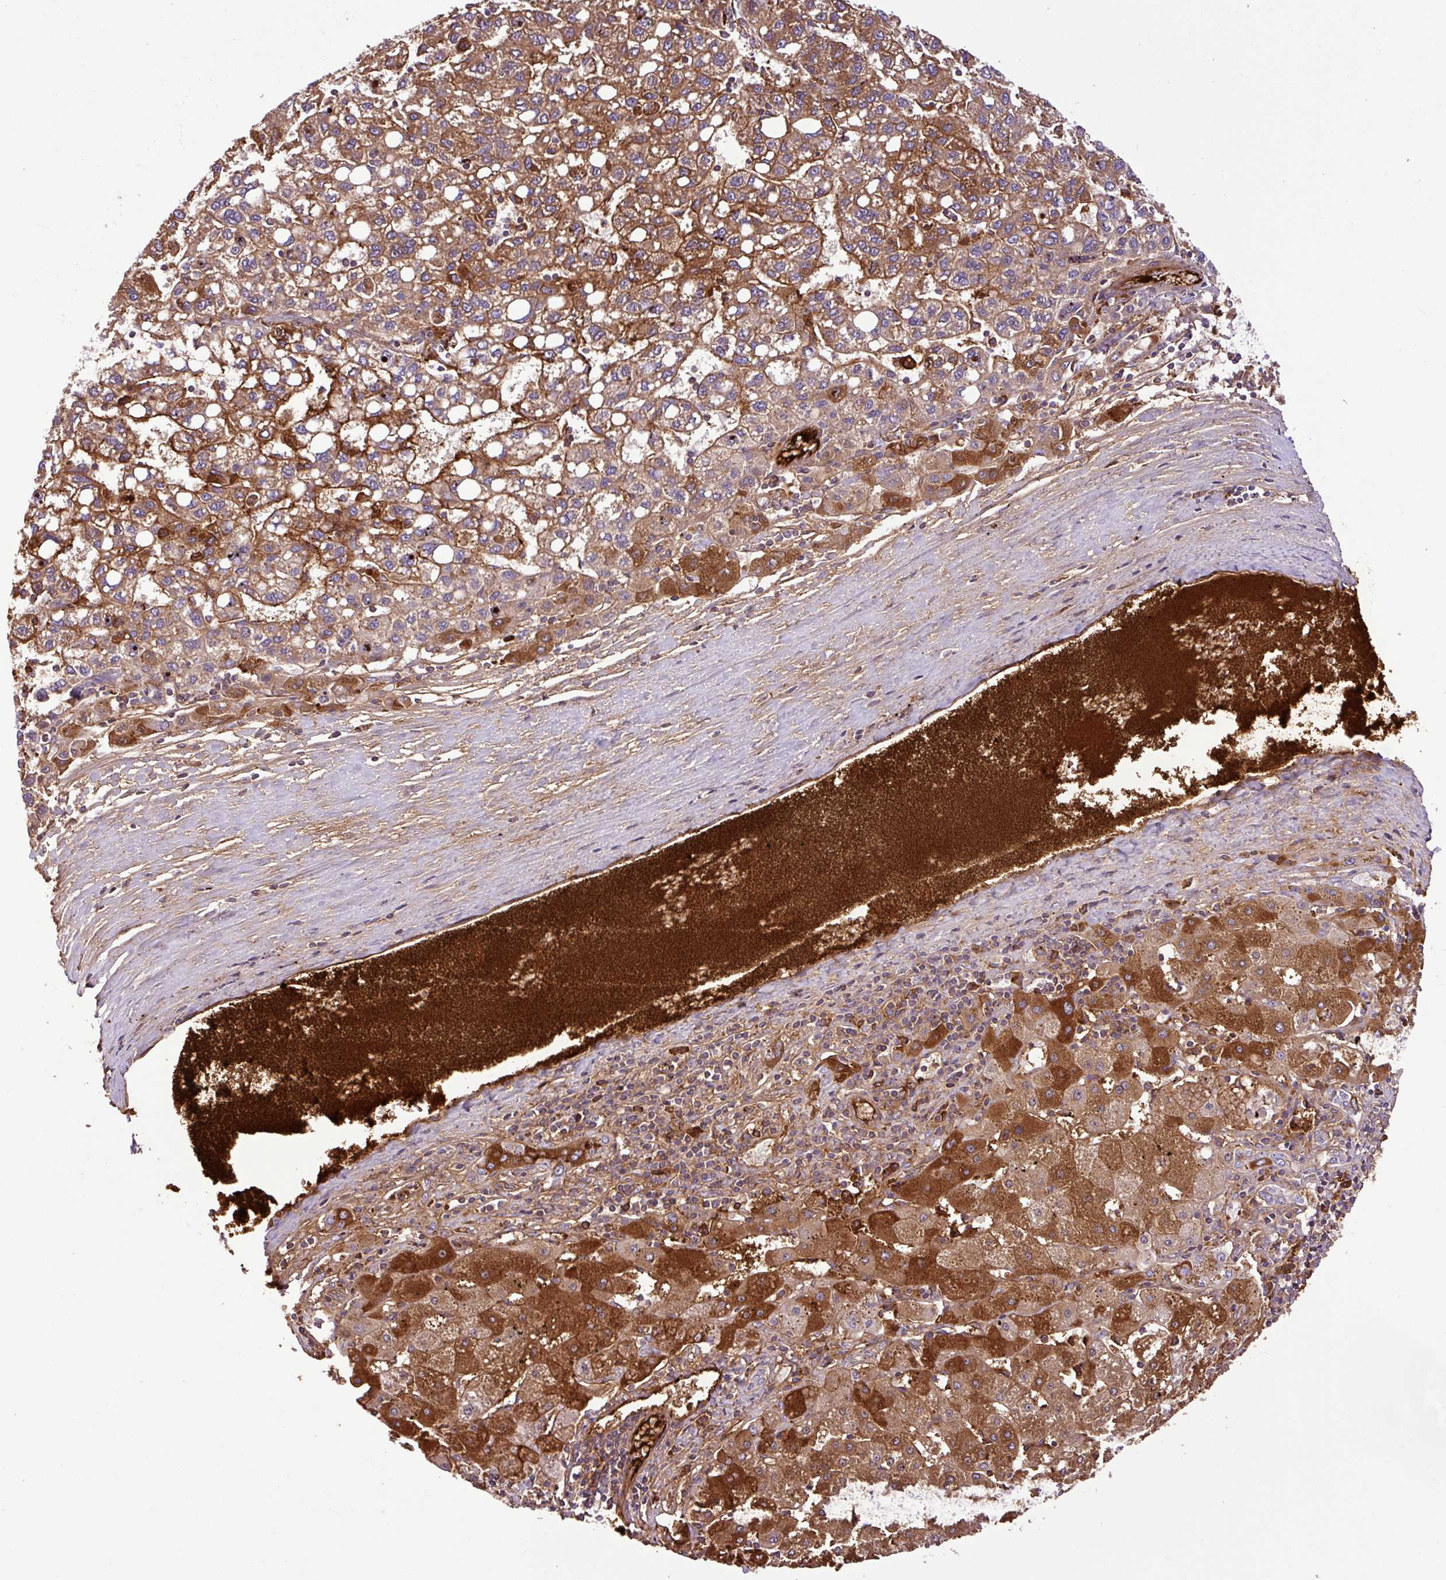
{"staining": {"intensity": "moderate", "quantity": ">75%", "location": "cytoplasmic/membranous"}, "tissue": "liver cancer", "cell_type": "Tumor cells", "image_type": "cancer", "snomed": [{"axis": "morphology", "description": "Carcinoma, Hepatocellular, NOS"}, {"axis": "topography", "description": "Liver"}], "caption": "Protein expression by IHC exhibits moderate cytoplasmic/membranous positivity in approximately >75% of tumor cells in liver hepatocellular carcinoma.", "gene": "ZNF266", "patient": {"sex": "female", "age": 82}}